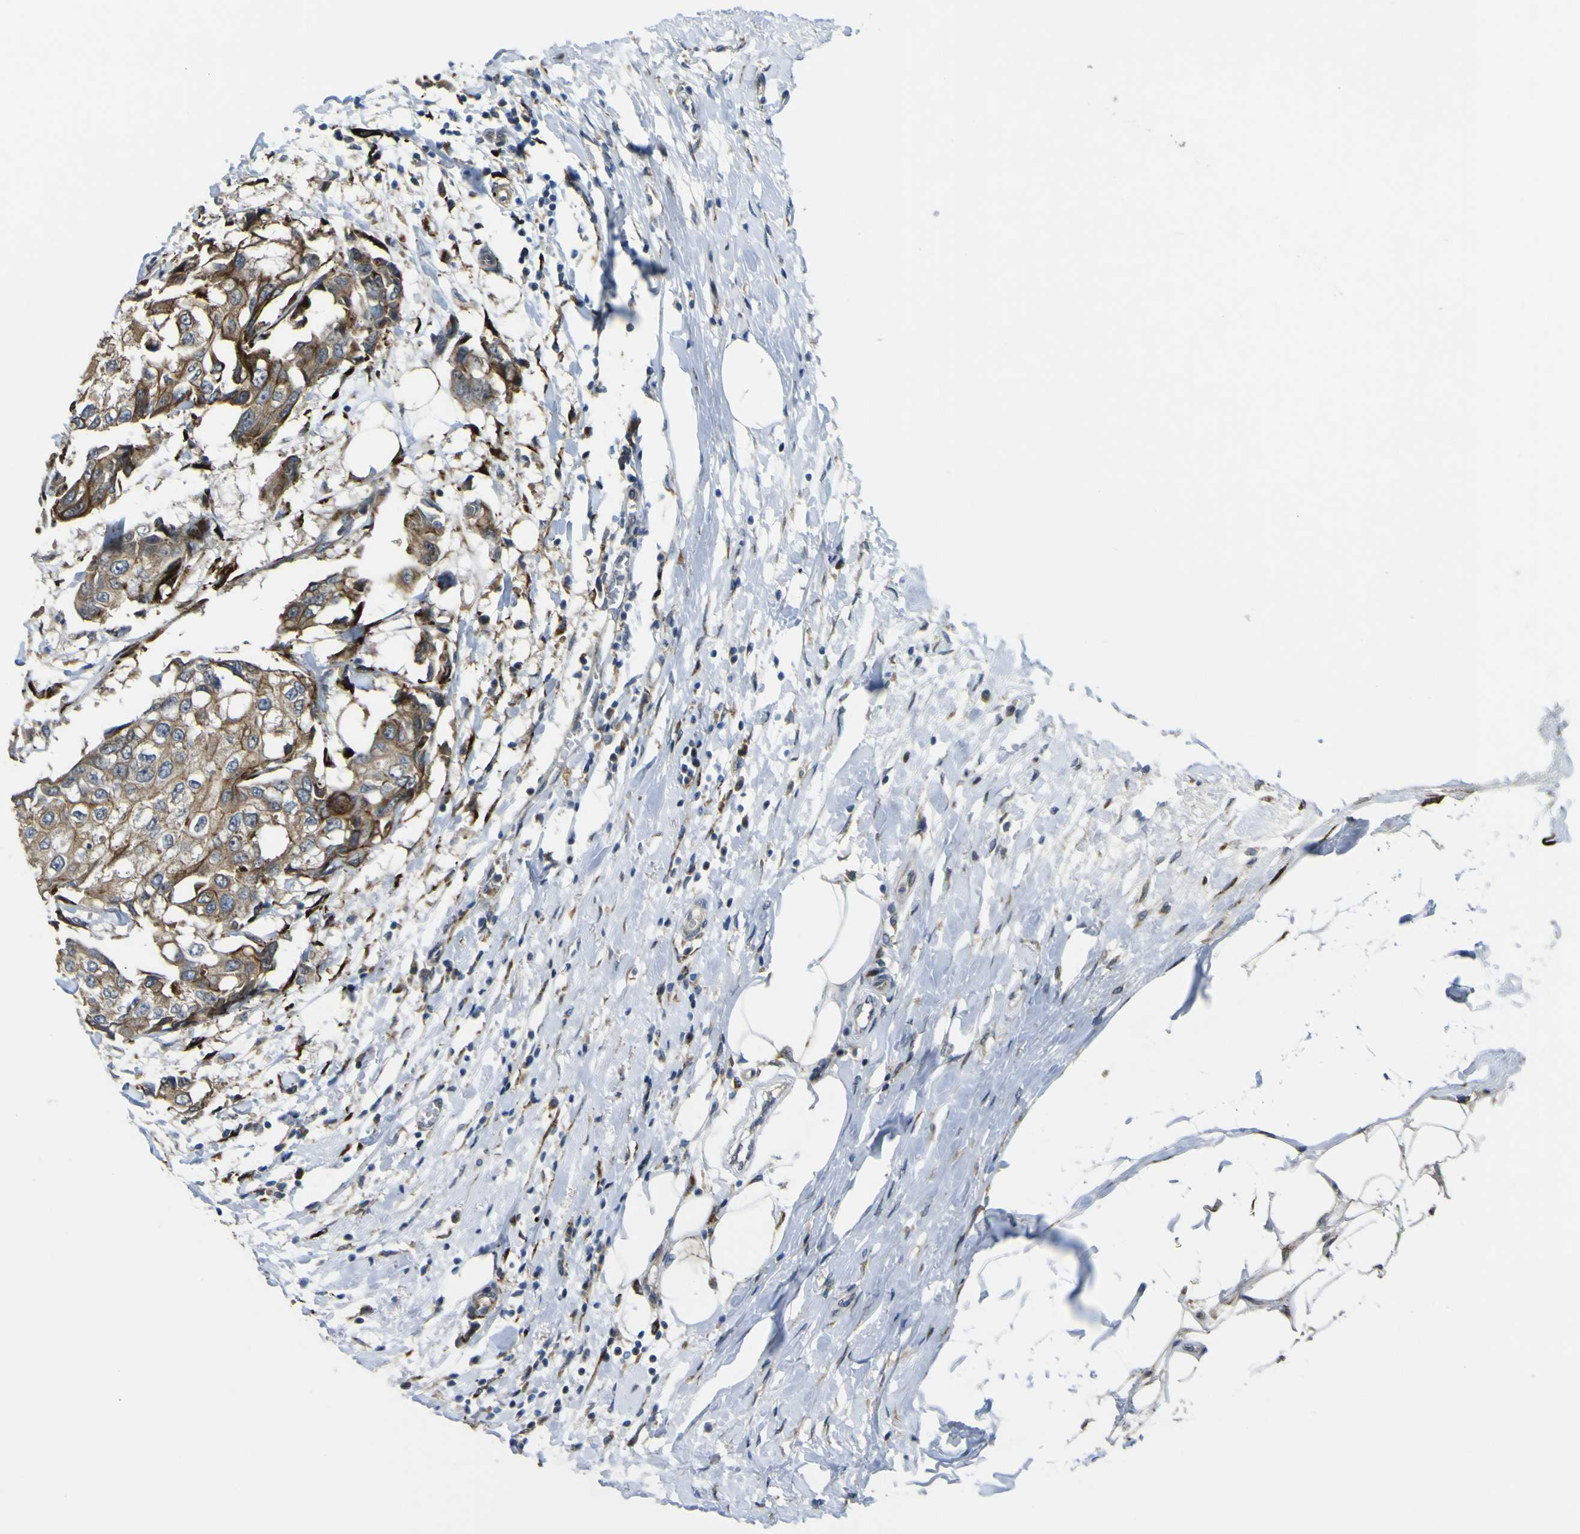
{"staining": {"intensity": "moderate", "quantity": ">75%", "location": "cytoplasmic/membranous"}, "tissue": "breast cancer", "cell_type": "Tumor cells", "image_type": "cancer", "snomed": [{"axis": "morphology", "description": "Duct carcinoma"}, {"axis": "topography", "description": "Breast"}], "caption": "Immunohistochemical staining of breast cancer (invasive ductal carcinoma) shows medium levels of moderate cytoplasmic/membranous protein expression in approximately >75% of tumor cells. The staining is performed using DAB (3,3'-diaminobenzidine) brown chromogen to label protein expression. The nuclei are counter-stained blue using hematoxylin.", "gene": "LBHD1", "patient": {"sex": "female", "age": 27}}